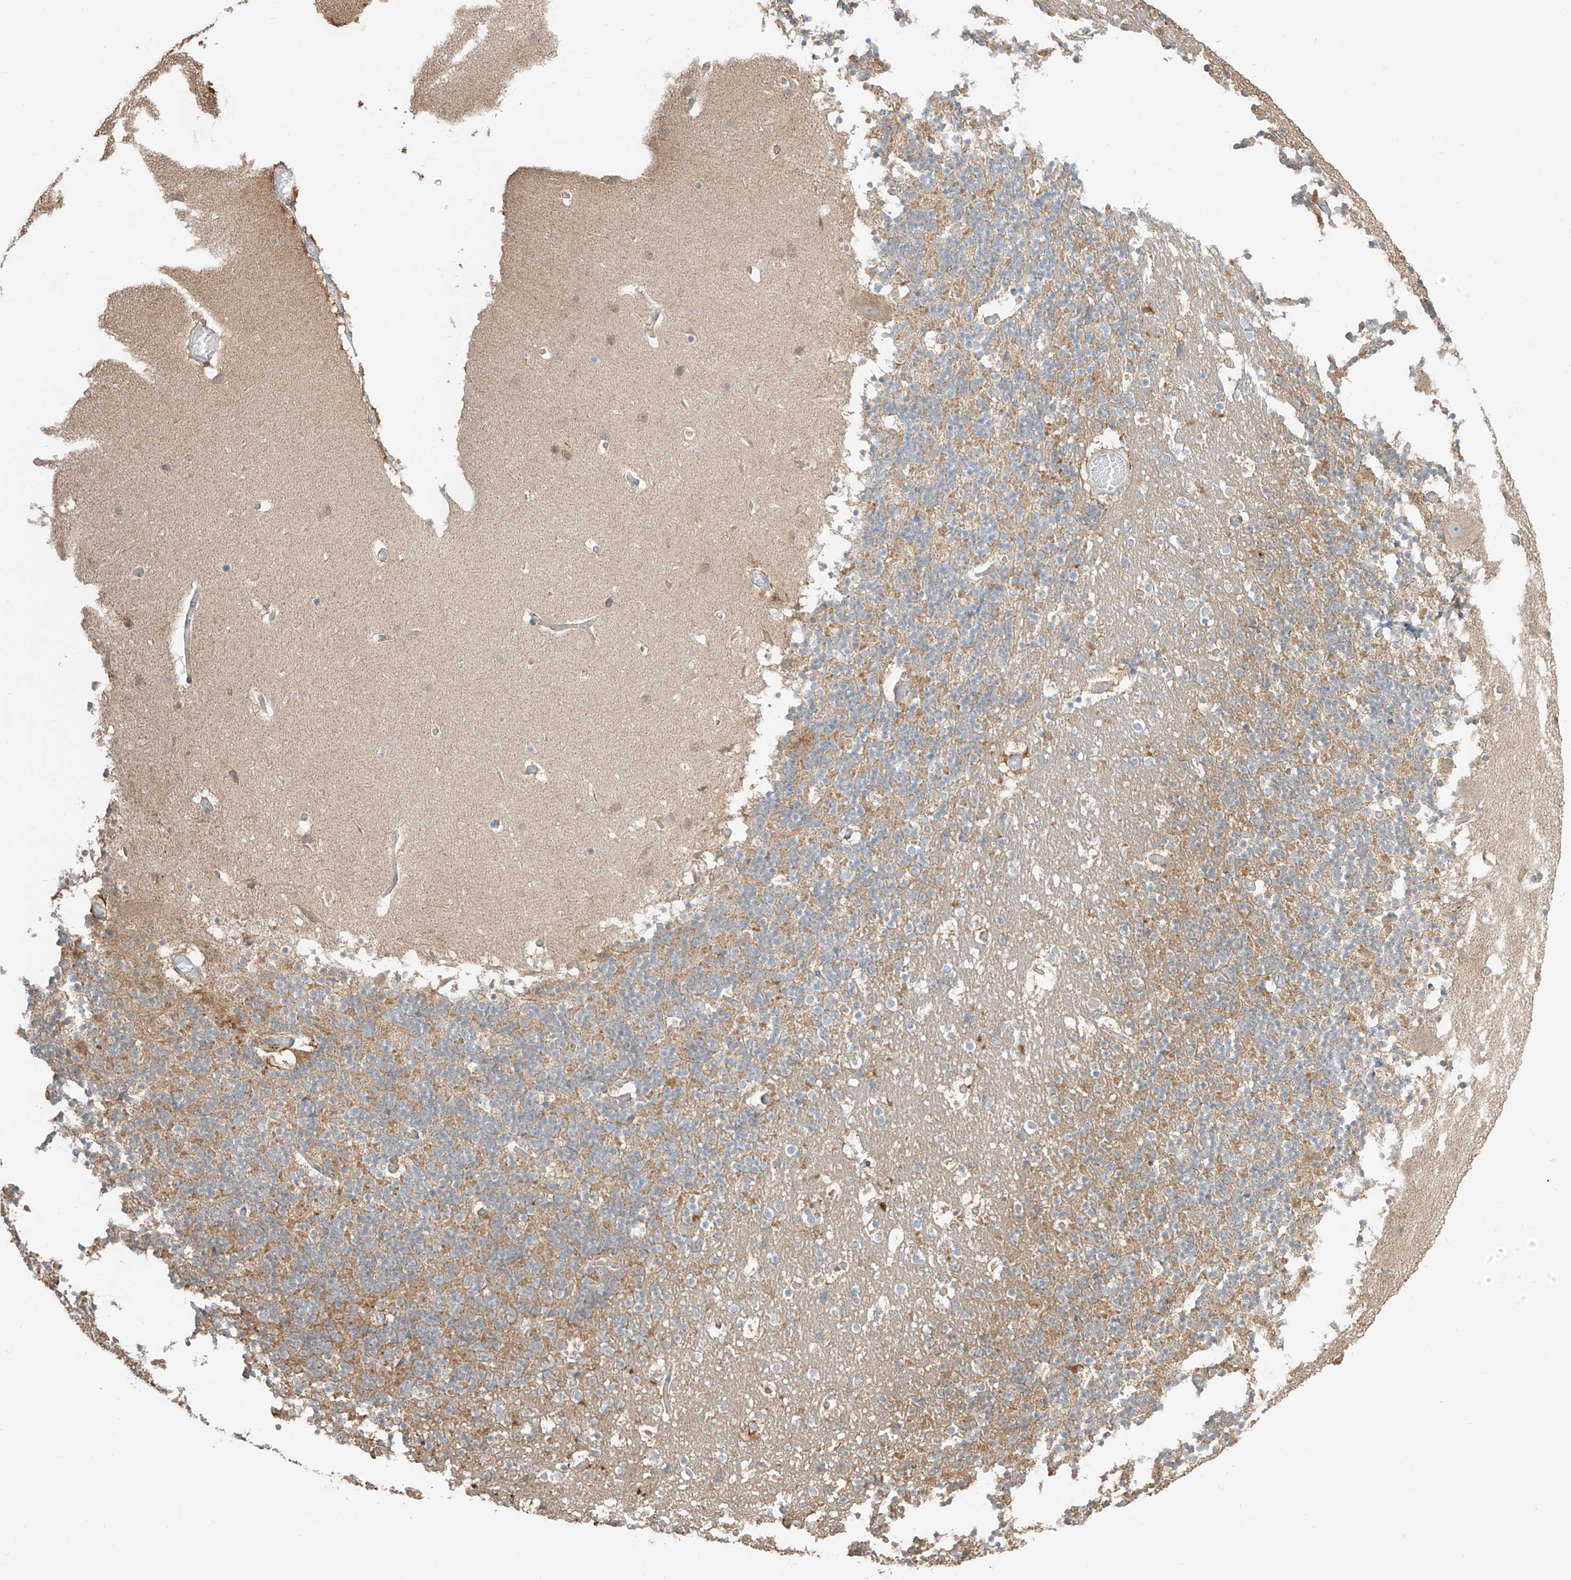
{"staining": {"intensity": "negative", "quantity": "none", "location": "none"}, "tissue": "cerebellum", "cell_type": "Cells in granular layer", "image_type": "normal", "snomed": [{"axis": "morphology", "description": "Normal tissue, NOS"}, {"axis": "topography", "description": "Cerebellum"}], "caption": "Immunohistochemistry (IHC) of unremarkable cerebellum reveals no positivity in cells in granular layer. Brightfield microscopy of immunohistochemistry (IHC) stained with DAB (3,3'-diaminobenzidine) (brown) and hematoxylin (blue), captured at high magnification.", "gene": "ETHE1", "patient": {"sex": "male", "age": 57}}